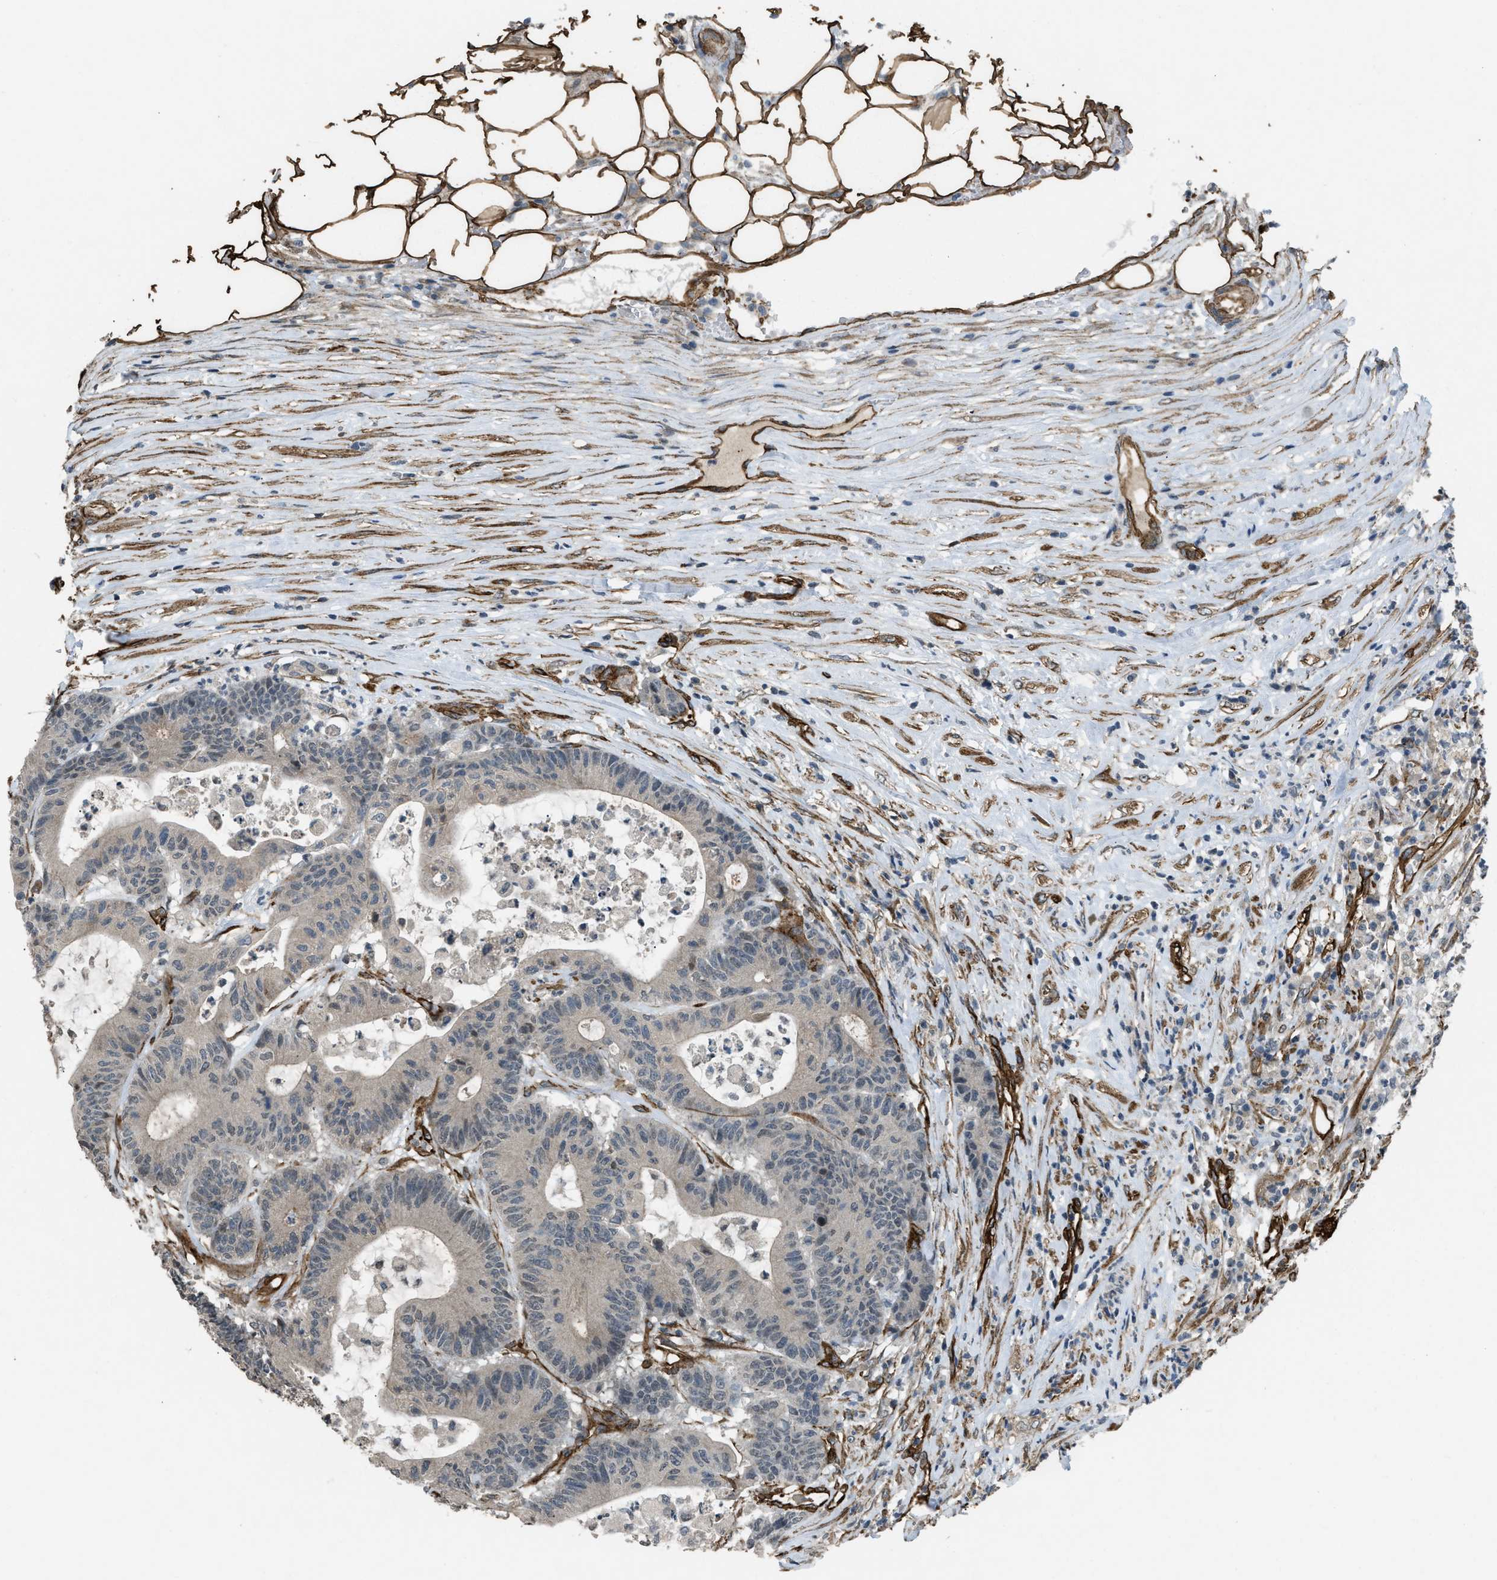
{"staining": {"intensity": "weak", "quantity": "25%-75%", "location": "cytoplasmic/membranous"}, "tissue": "colorectal cancer", "cell_type": "Tumor cells", "image_type": "cancer", "snomed": [{"axis": "morphology", "description": "Adenocarcinoma, NOS"}, {"axis": "topography", "description": "Colon"}], "caption": "A low amount of weak cytoplasmic/membranous positivity is appreciated in approximately 25%-75% of tumor cells in colorectal adenocarcinoma tissue.", "gene": "NMB", "patient": {"sex": "female", "age": 84}}